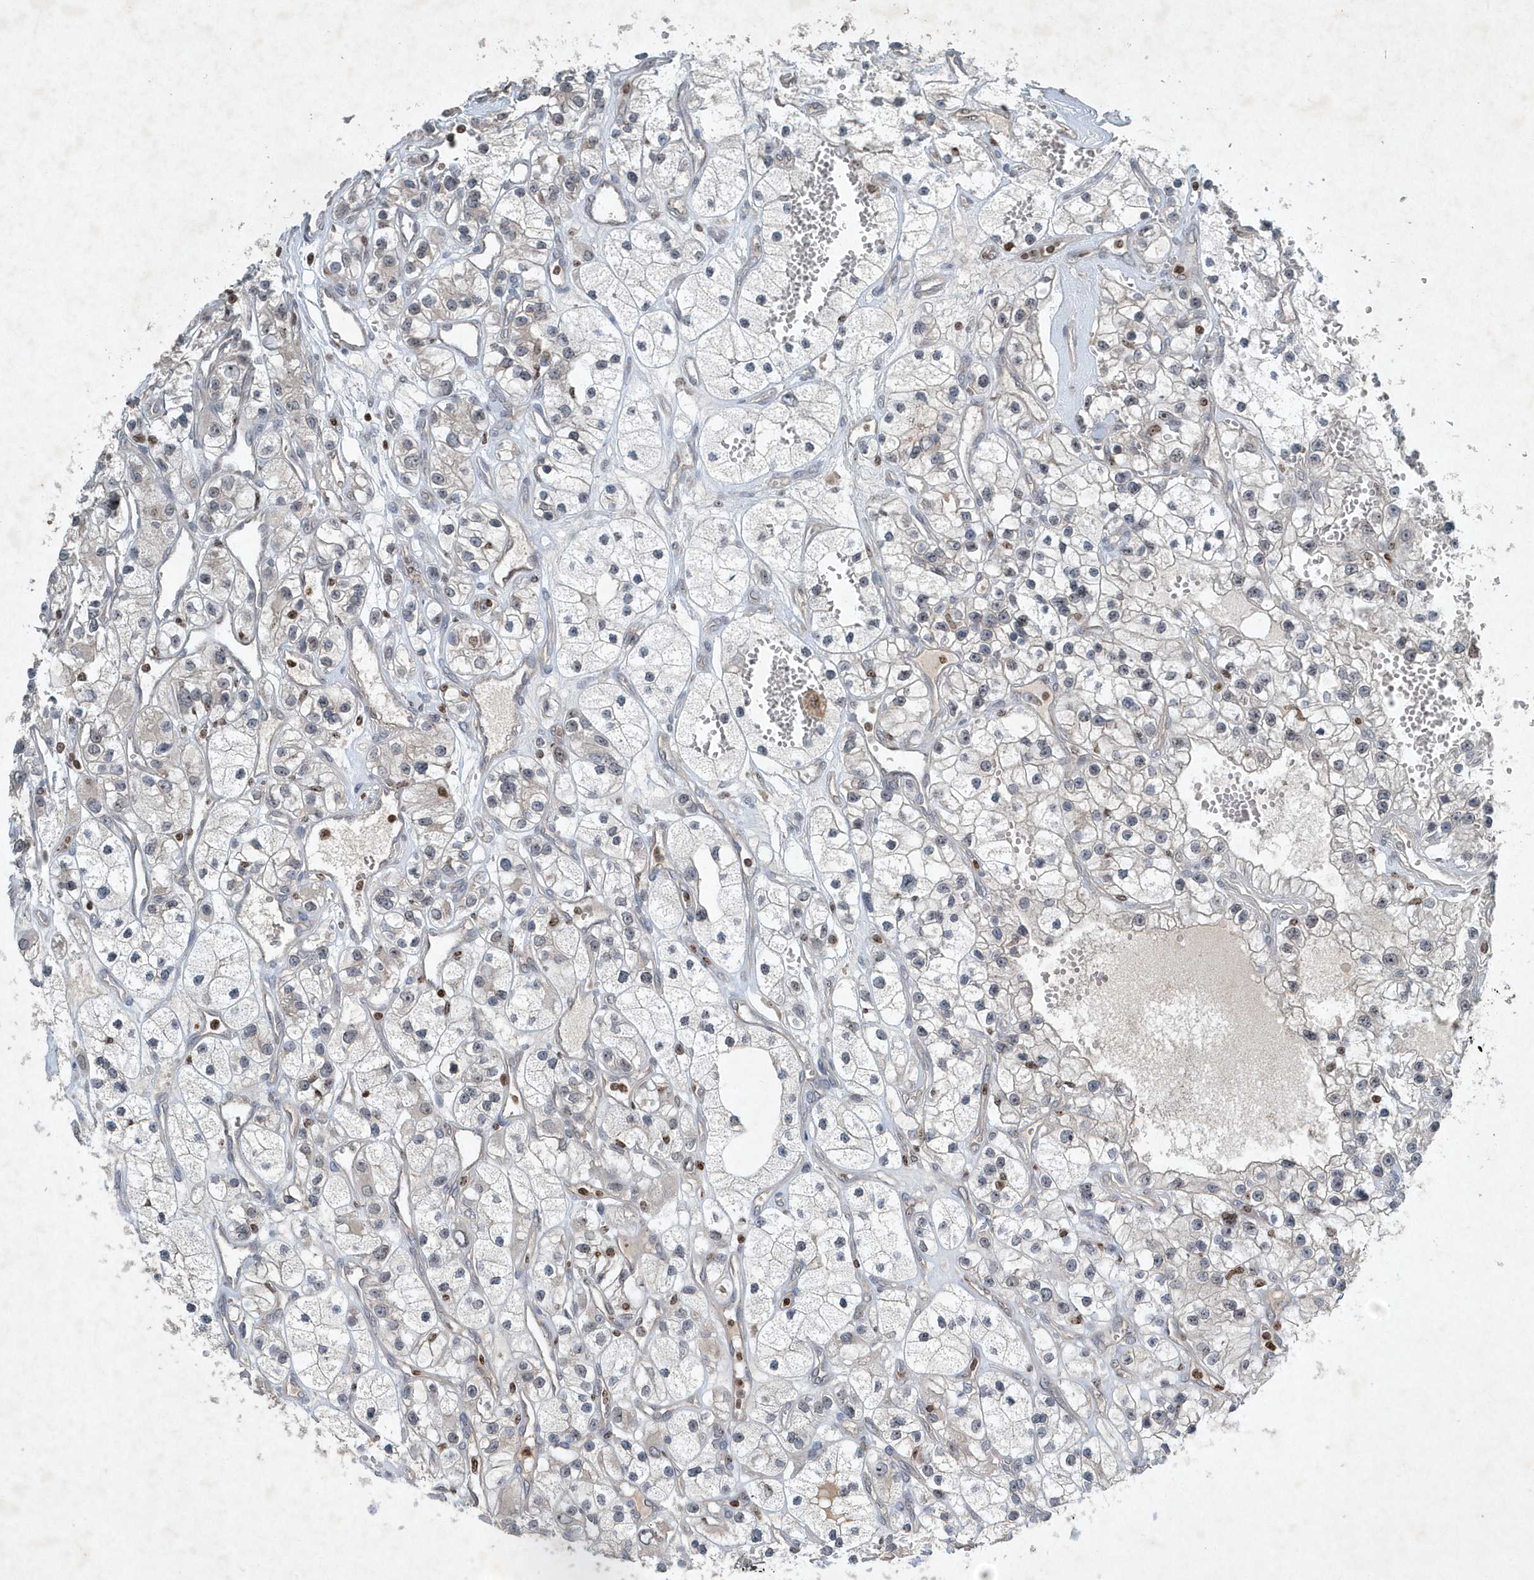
{"staining": {"intensity": "weak", "quantity": "<25%", "location": "cytoplasmic/membranous"}, "tissue": "renal cancer", "cell_type": "Tumor cells", "image_type": "cancer", "snomed": [{"axis": "morphology", "description": "Adenocarcinoma, NOS"}, {"axis": "topography", "description": "Kidney"}], "caption": "Human renal cancer (adenocarcinoma) stained for a protein using immunohistochemistry displays no staining in tumor cells.", "gene": "QTRT2", "patient": {"sex": "female", "age": 57}}